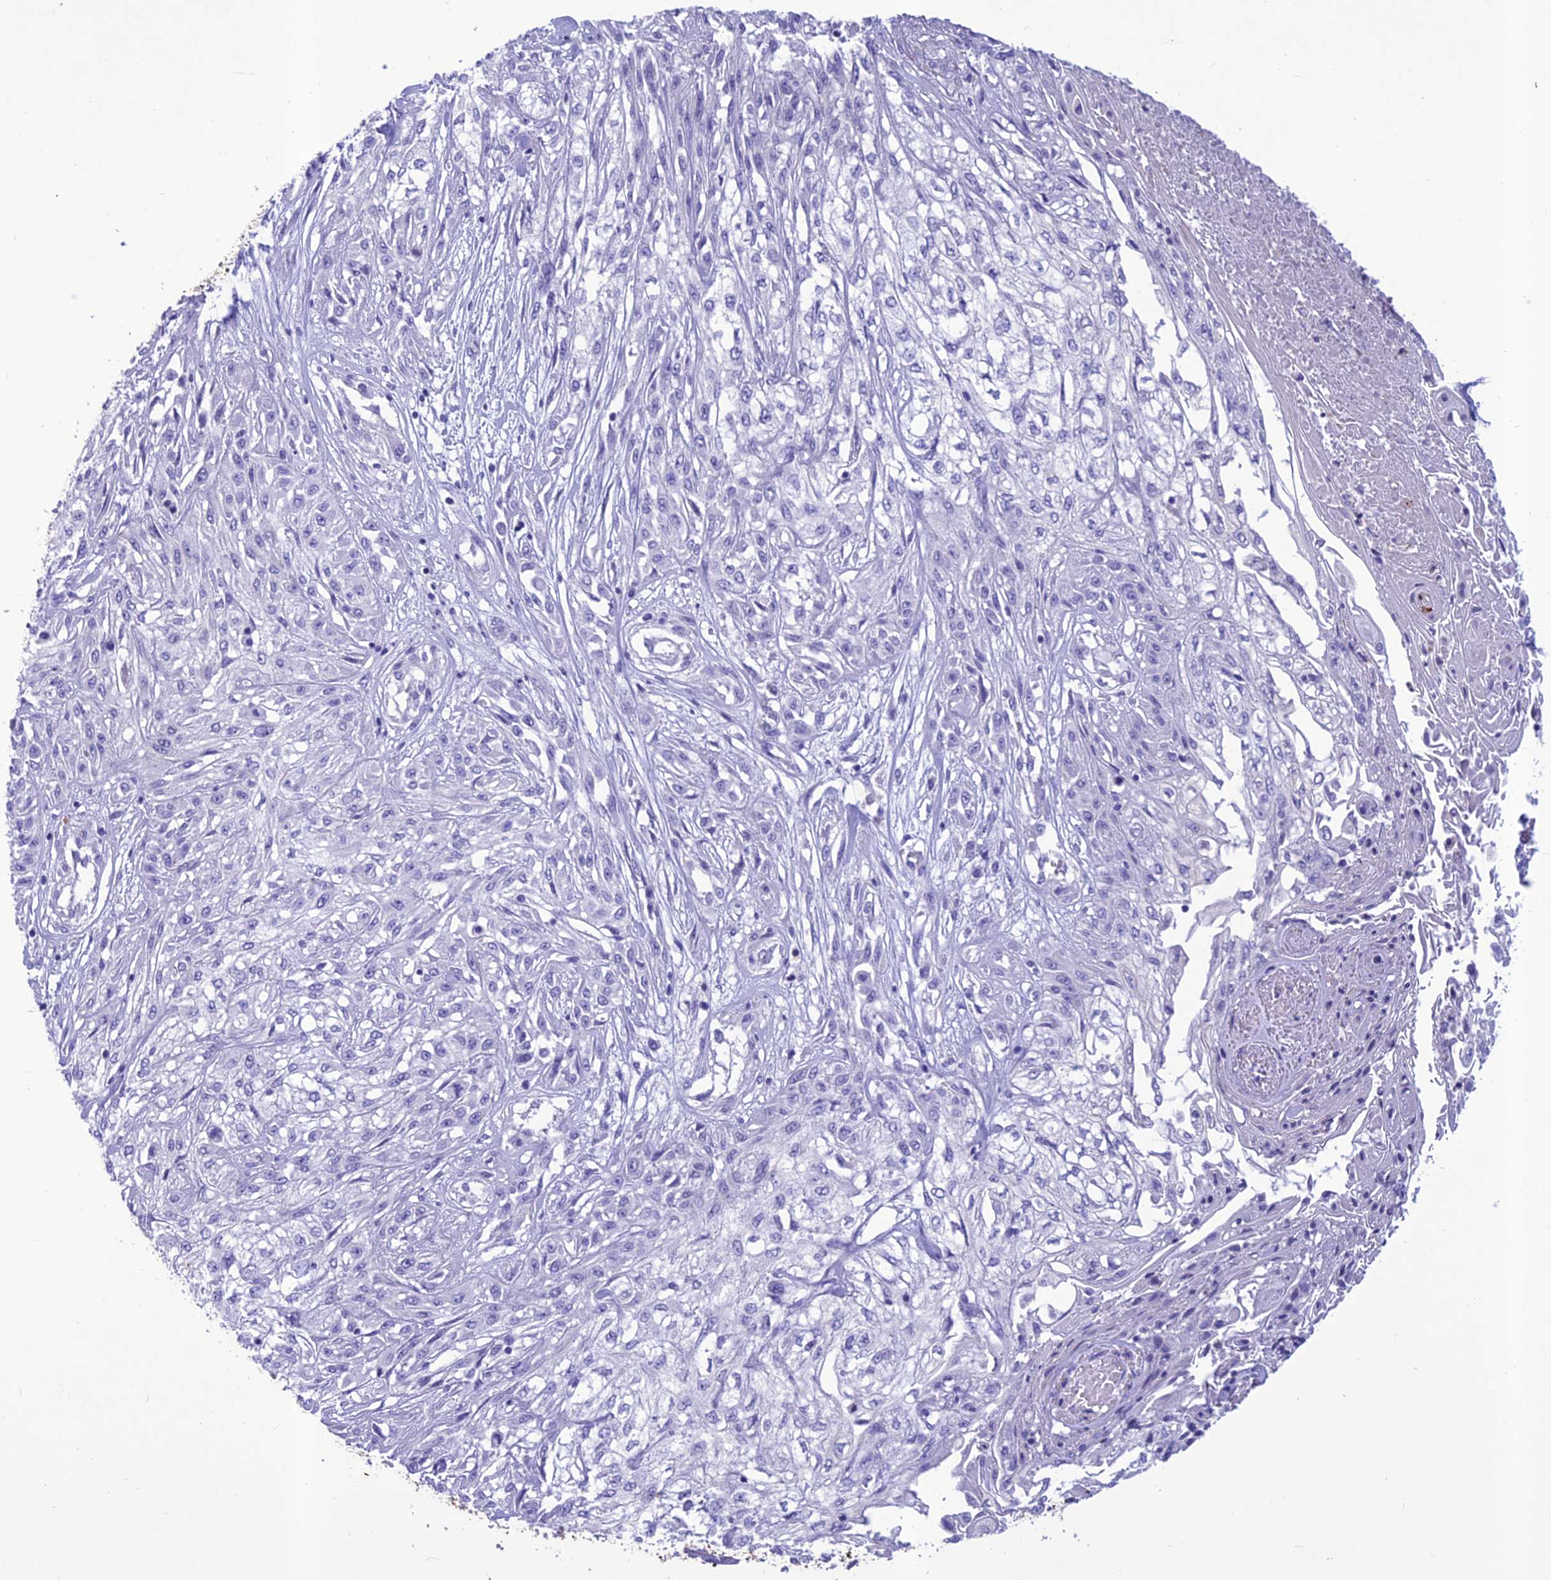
{"staining": {"intensity": "negative", "quantity": "none", "location": "none"}, "tissue": "skin cancer", "cell_type": "Tumor cells", "image_type": "cancer", "snomed": [{"axis": "morphology", "description": "Squamous cell carcinoma, NOS"}, {"axis": "morphology", "description": "Squamous cell carcinoma, metastatic, NOS"}, {"axis": "topography", "description": "Skin"}, {"axis": "topography", "description": "Lymph node"}], "caption": "An IHC micrograph of skin cancer is shown. There is no staining in tumor cells of skin cancer.", "gene": "IFT172", "patient": {"sex": "male", "age": 75}}